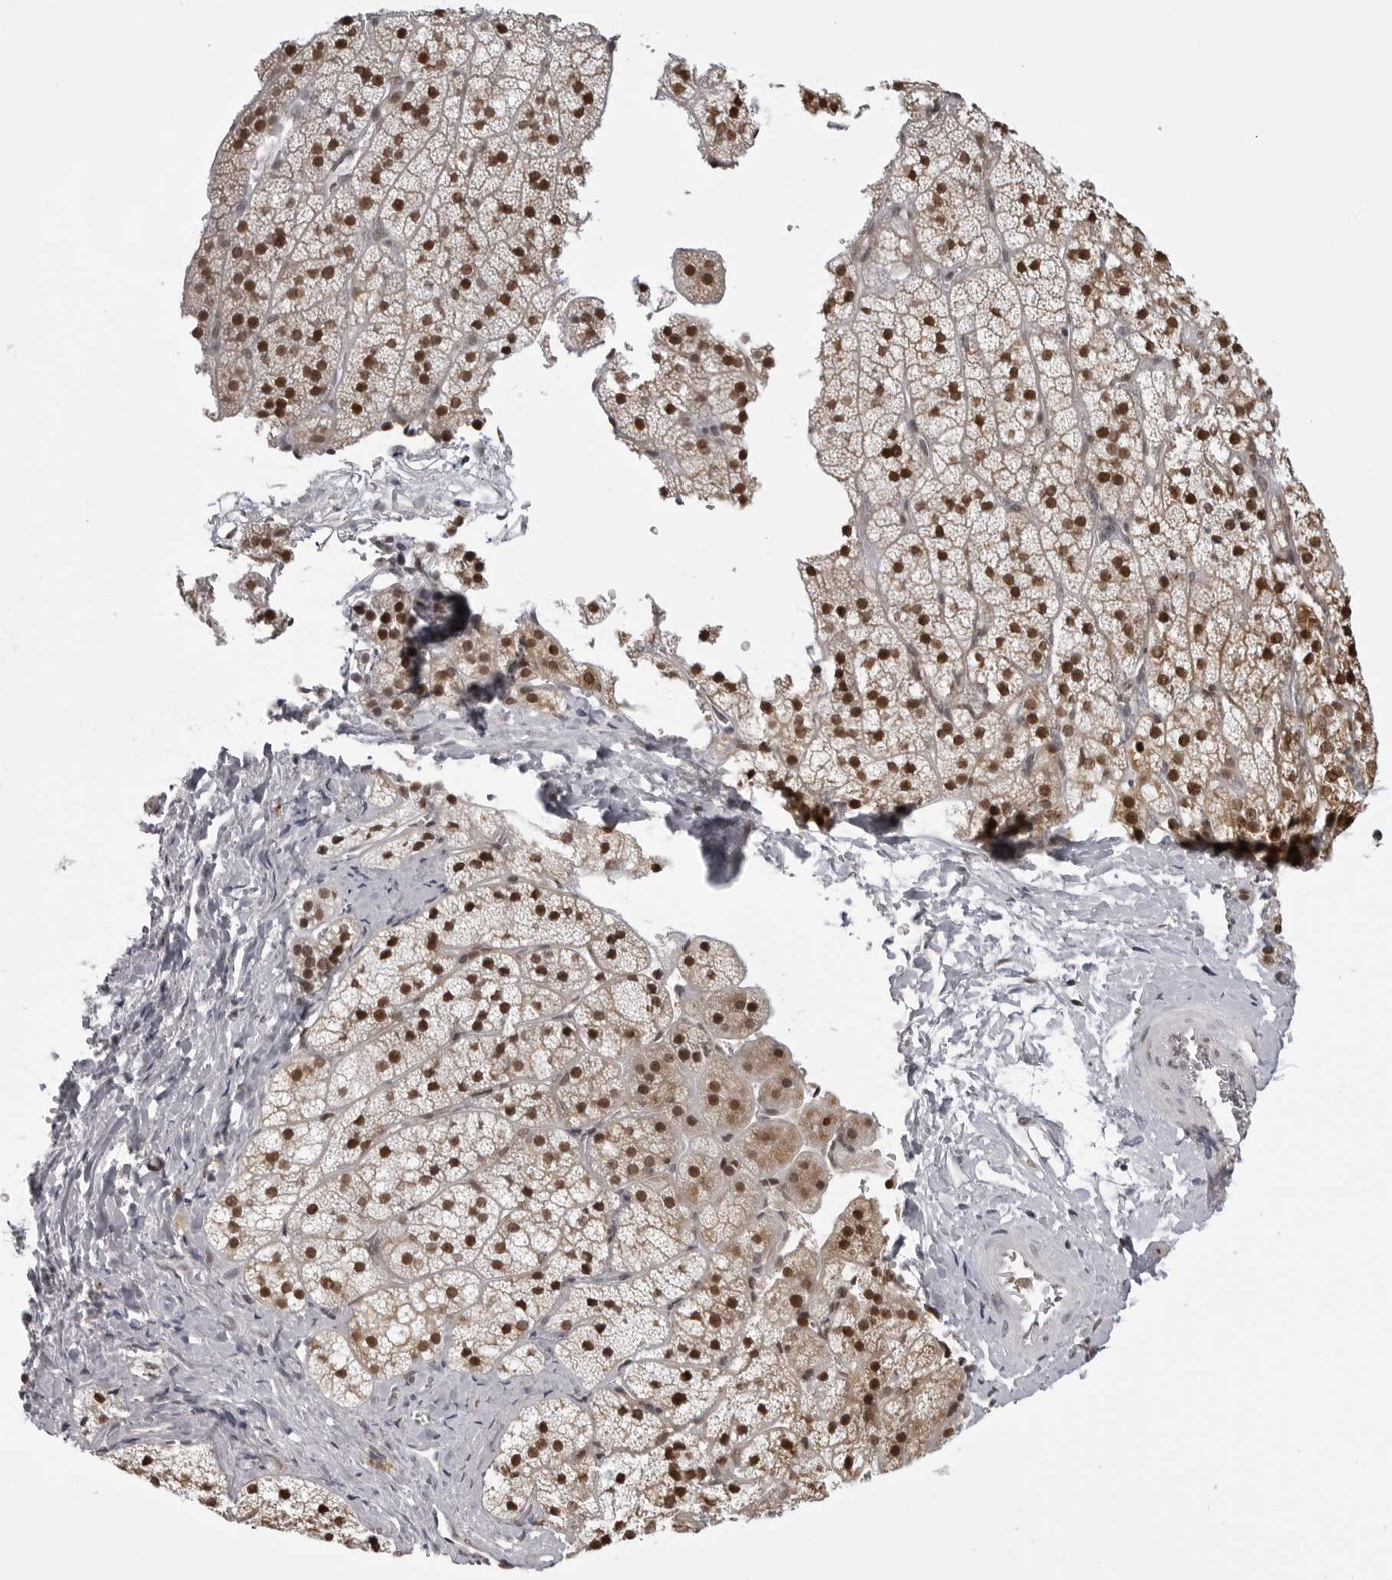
{"staining": {"intensity": "strong", "quantity": ">75%", "location": "nuclear"}, "tissue": "adrenal gland", "cell_type": "Glandular cells", "image_type": "normal", "snomed": [{"axis": "morphology", "description": "Normal tissue, NOS"}, {"axis": "topography", "description": "Adrenal gland"}], "caption": "This is a histology image of immunohistochemistry (IHC) staining of unremarkable adrenal gland, which shows strong expression in the nuclear of glandular cells.", "gene": "PHF3", "patient": {"sex": "female", "age": 44}}